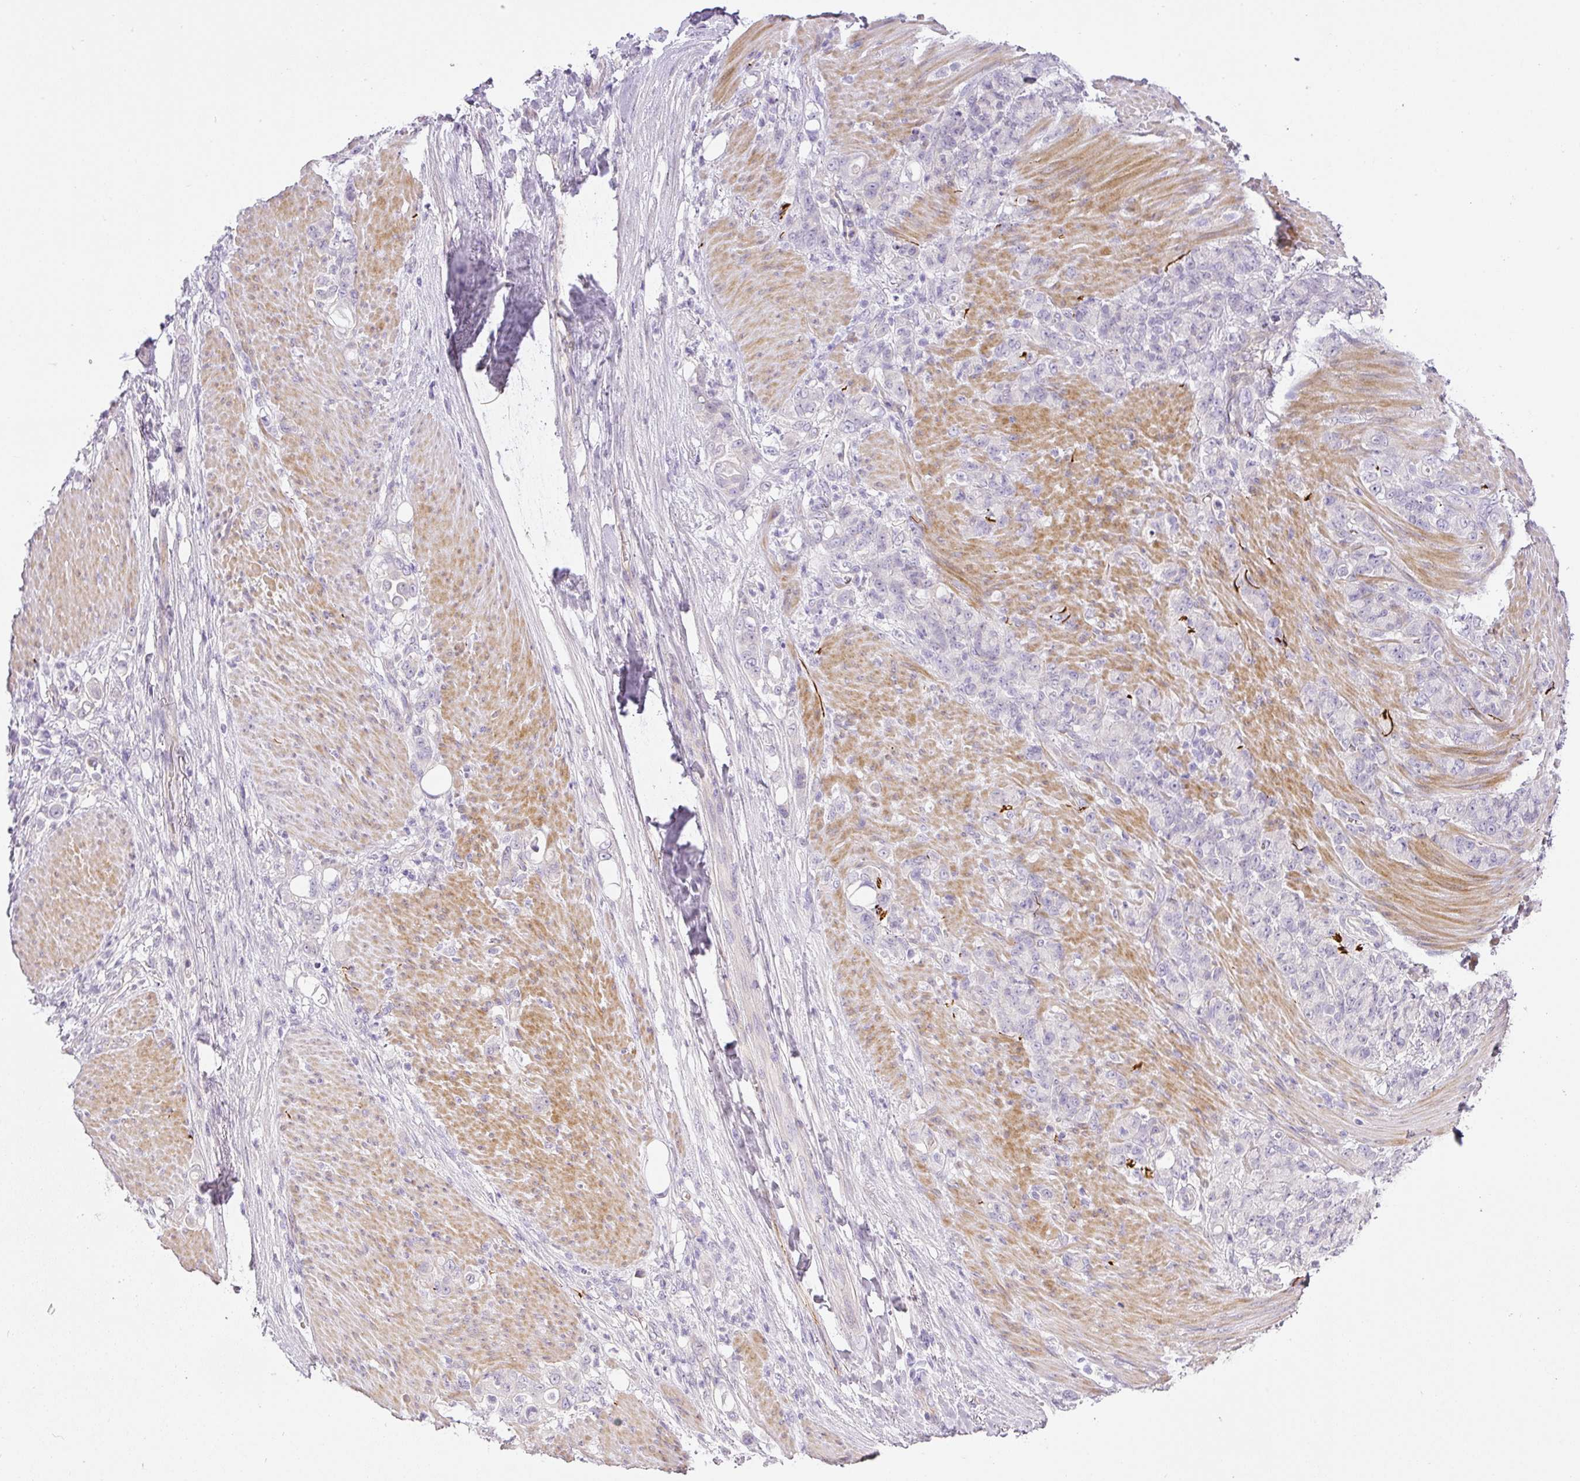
{"staining": {"intensity": "negative", "quantity": "none", "location": "none"}, "tissue": "stomach cancer", "cell_type": "Tumor cells", "image_type": "cancer", "snomed": [{"axis": "morphology", "description": "Adenocarcinoma, NOS"}, {"axis": "topography", "description": "Stomach"}], "caption": "Adenocarcinoma (stomach) stained for a protein using immunohistochemistry demonstrates no positivity tumor cells.", "gene": "RAX2", "patient": {"sex": "female", "age": 79}}